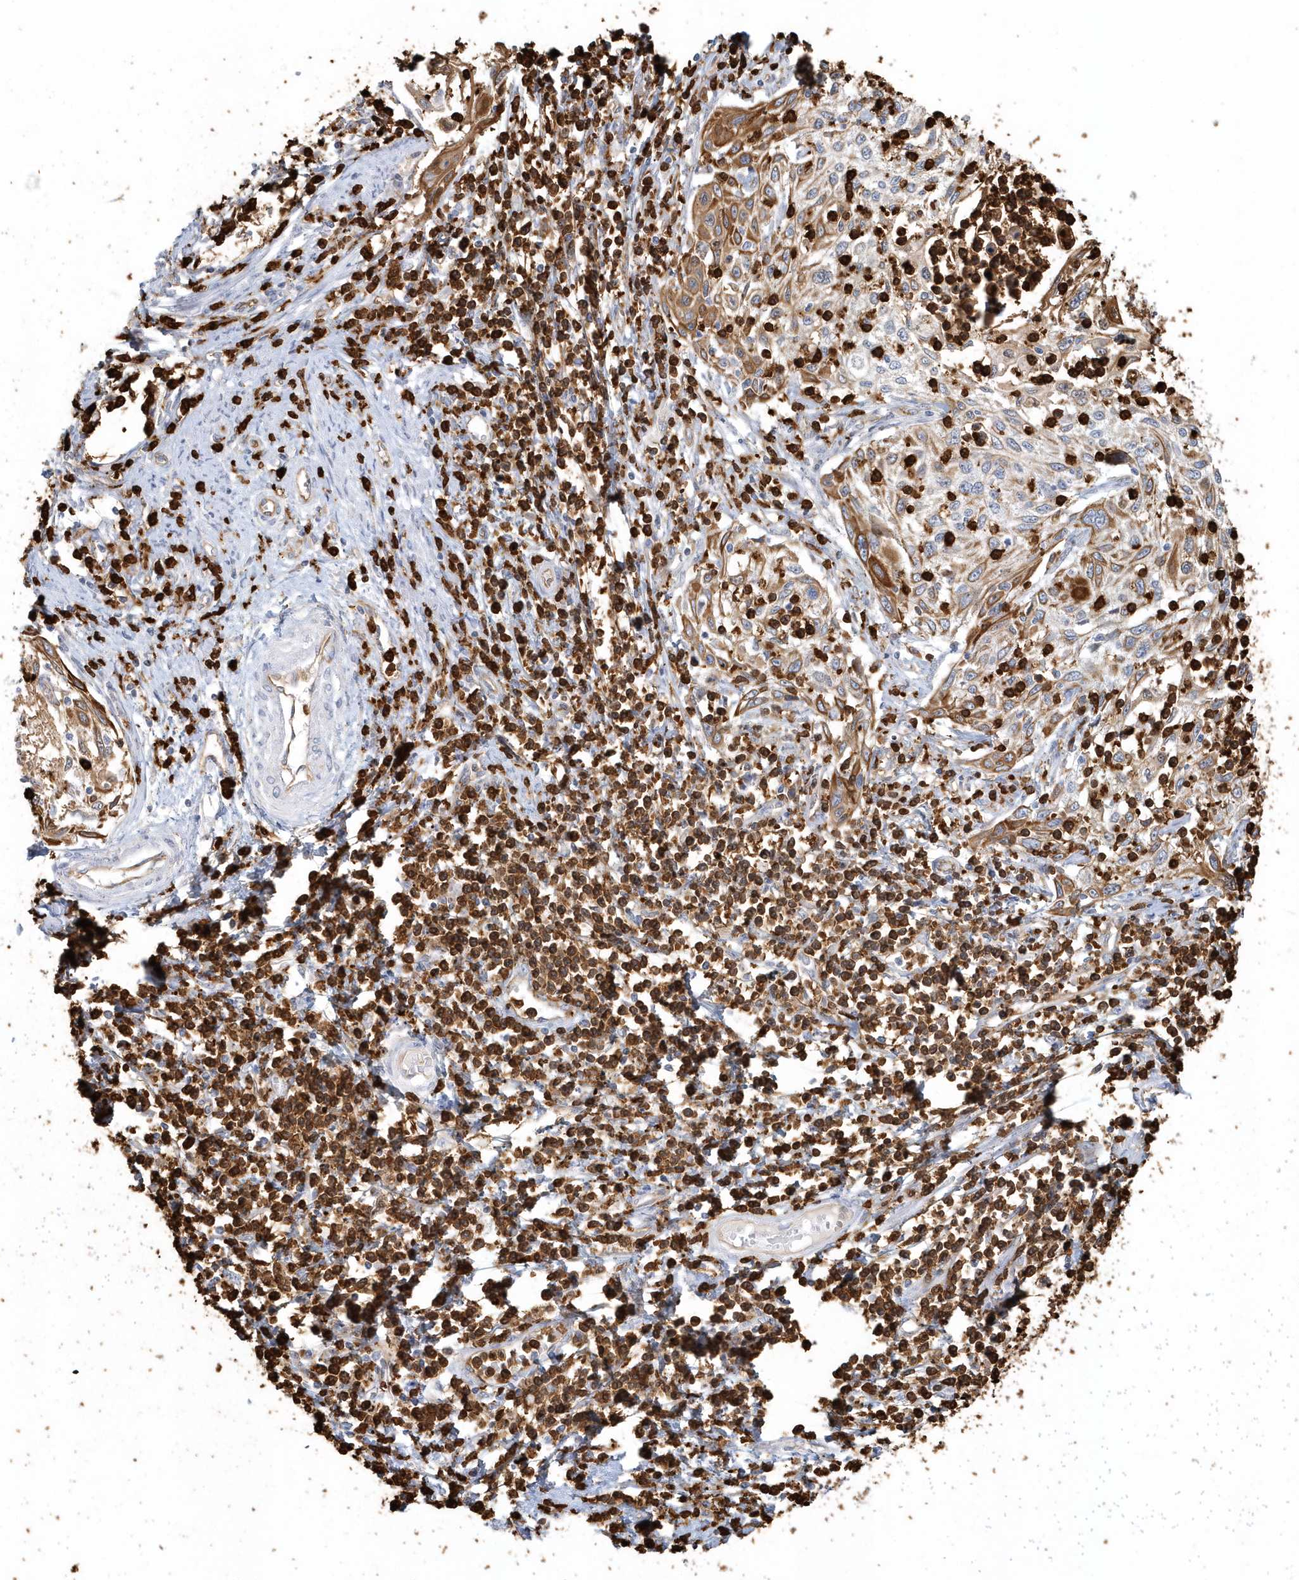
{"staining": {"intensity": "weak", "quantity": "25%-75%", "location": "cytoplasmic/membranous"}, "tissue": "cervical cancer", "cell_type": "Tumor cells", "image_type": "cancer", "snomed": [{"axis": "morphology", "description": "Squamous cell carcinoma, NOS"}, {"axis": "topography", "description": "Cervix"}], "caption": "Immunohistochemistry of human cervical squamous cell carcinoma displays low levels of weak cytoplasmic/membranous staining in about 25%-75% of tumor cells. (Stains: DAB (3,3'-diaminobenzidine) in brown, nuclei in blue, Microscopy: brightfield microscopy at high magnification).", "gene": "DNAH1", "patient": {"sex": "female", "age": 70}}